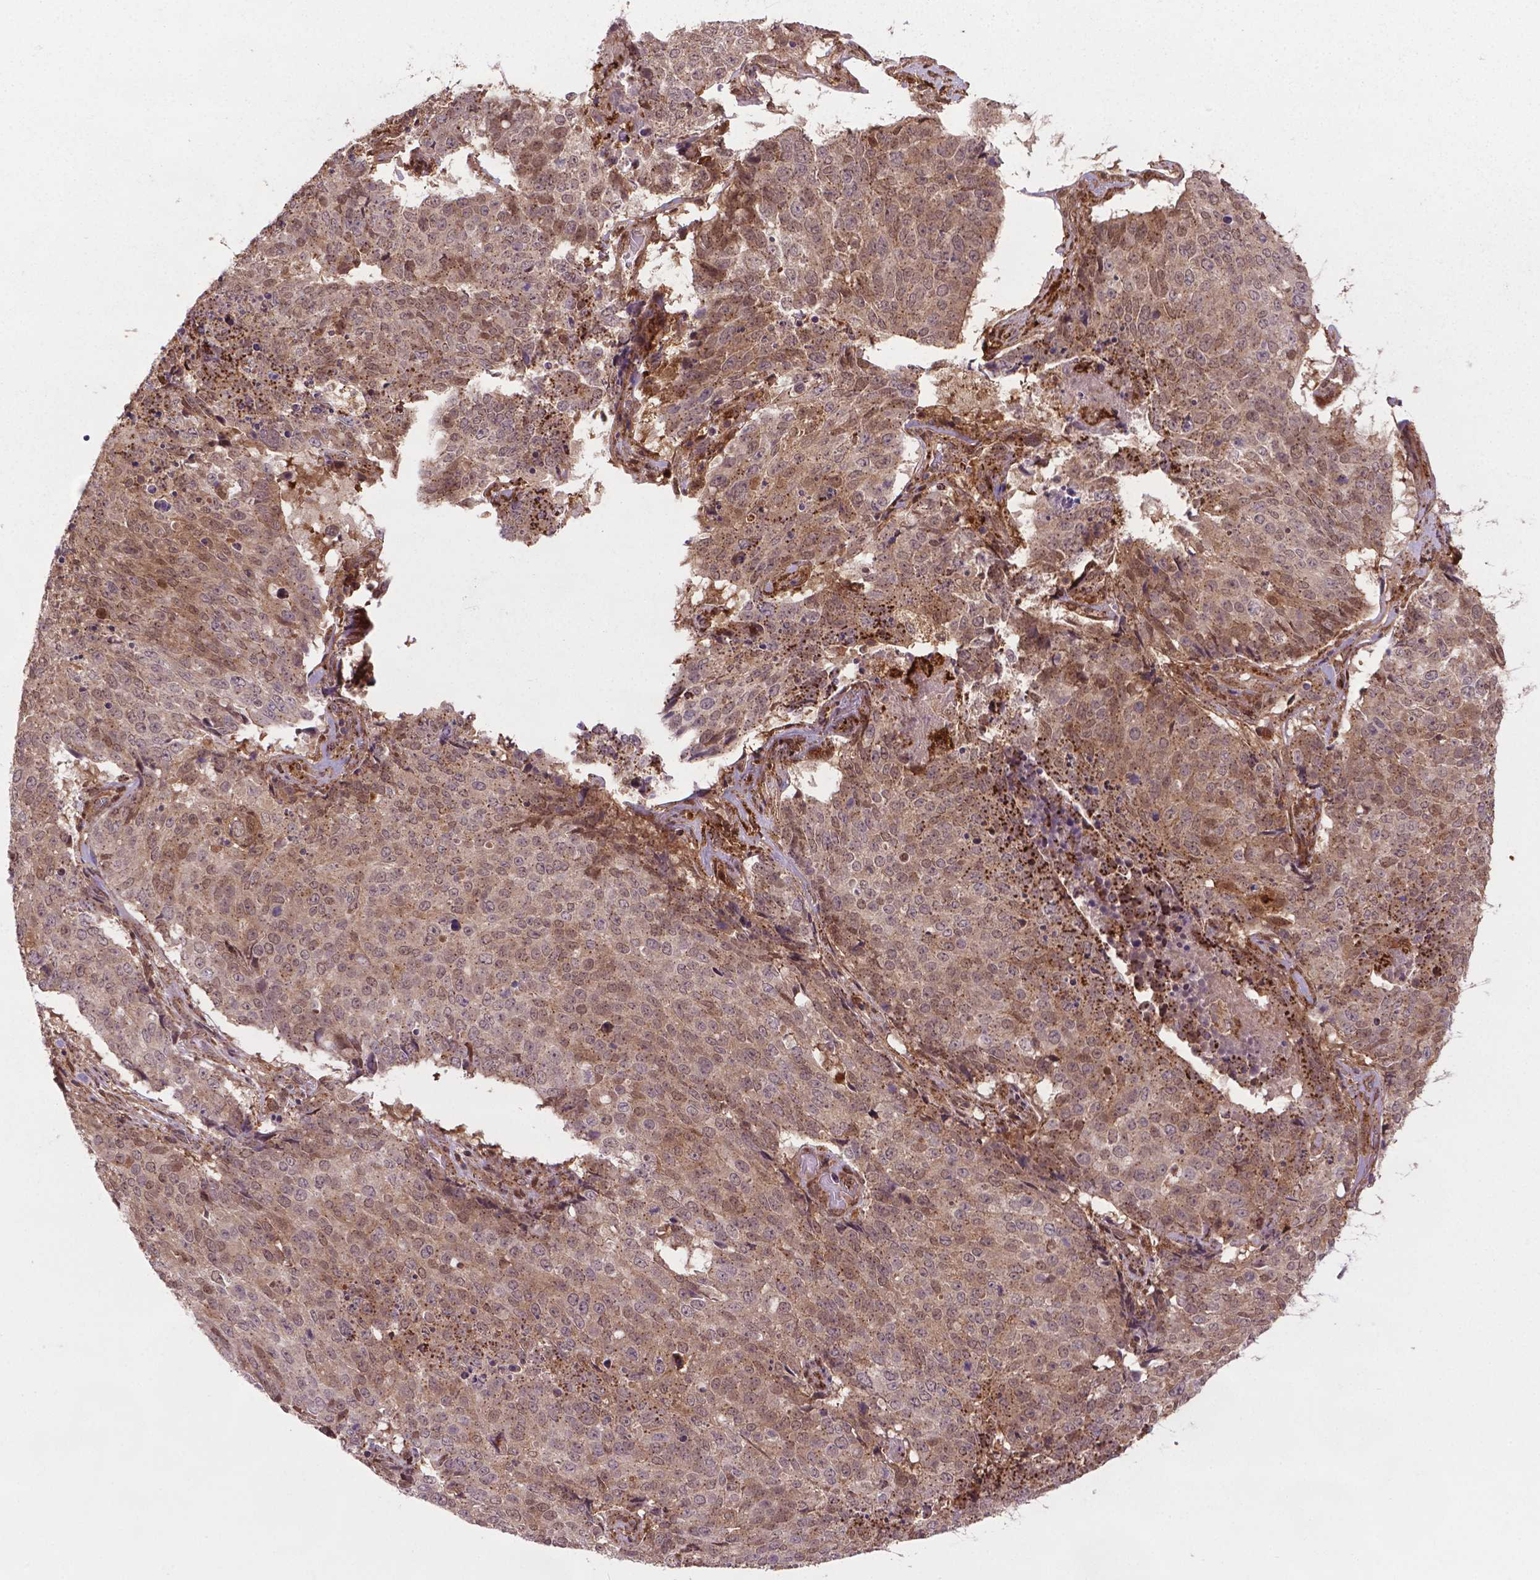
{"staining": {"intensity": "weak", "quantity": "<25%", "location": "cytoplasmic/membranous"}, "tissue": "lung cancer", "cell_type": "Tumor cells", "image_type": "cancer", "snomed": [{"axis": "morphology", "description": "Normal tissue, NOS"}, {"axis": "morphology", "description": "Squamous cell carcinoma, NOS"}, {"axis": "topography", "description": "Bronchus"}, {"axis": "topography", "description": "Lung"}], "caption": "Immunohistochemical staining of lung squamous cell carcinoma shows no significant staining in tumor cells.", "gene": "PLIN3", "patient": {"sex": "male", "age": 64}}